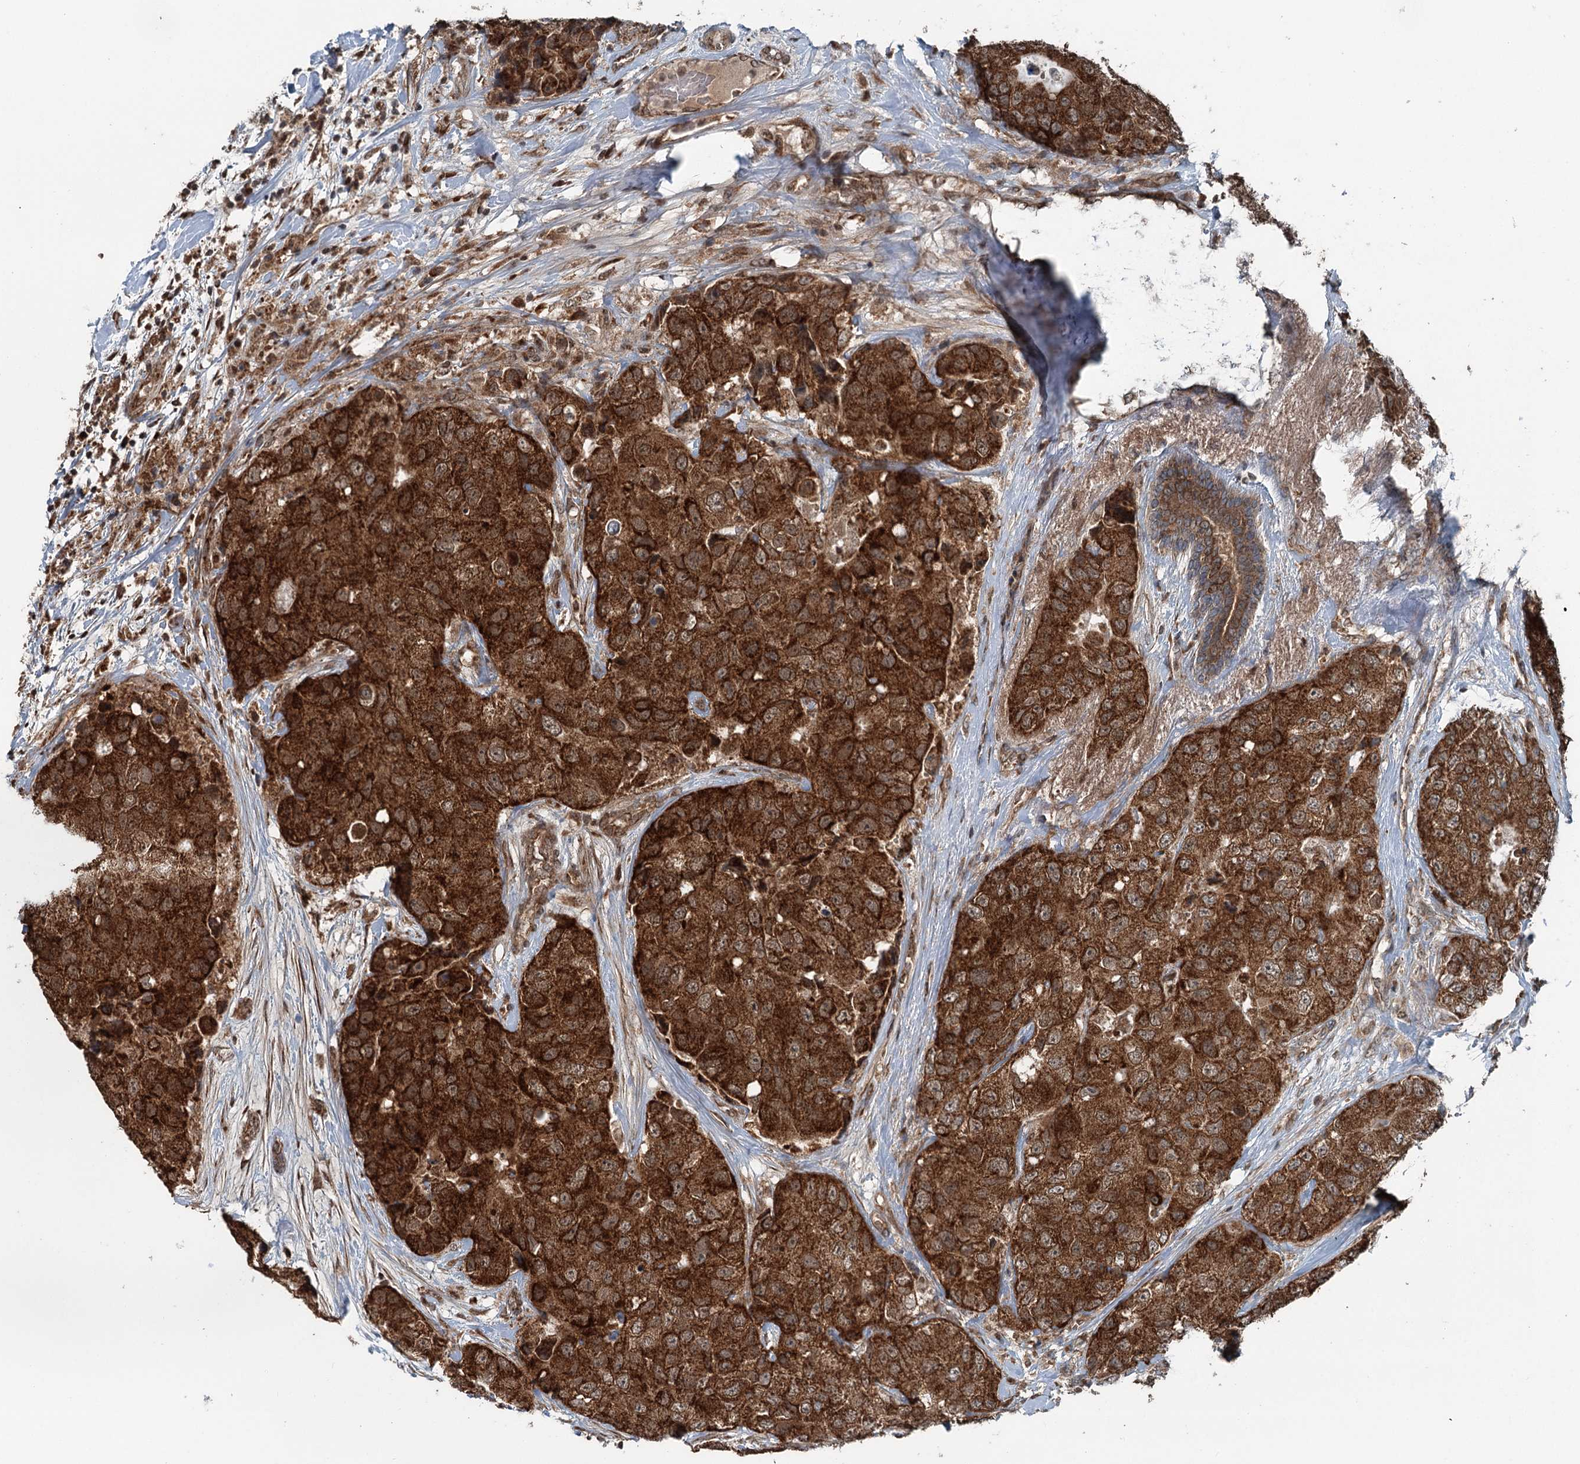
{"staining": {"intensity": "strong", "quantity": ">75%", "location": "cytoplasmic/membranous"}, "tissue": "breast cancer", "cell_type": "Tumor cells", "image_type": "cancer", "snomed": [{"axis": "morphology", "description": "Duct carcinoma"}, {"axis": "topography", "description": "Breast"}], "caption": "Brown immunohistochemical staining in breast invasive ductal carcinoma demonstrates strong cytoplasmic/membranous expression in about >75% of tumor cells.", "gene": "WAPL", "patient": {"sex": "female", "age": 62}}